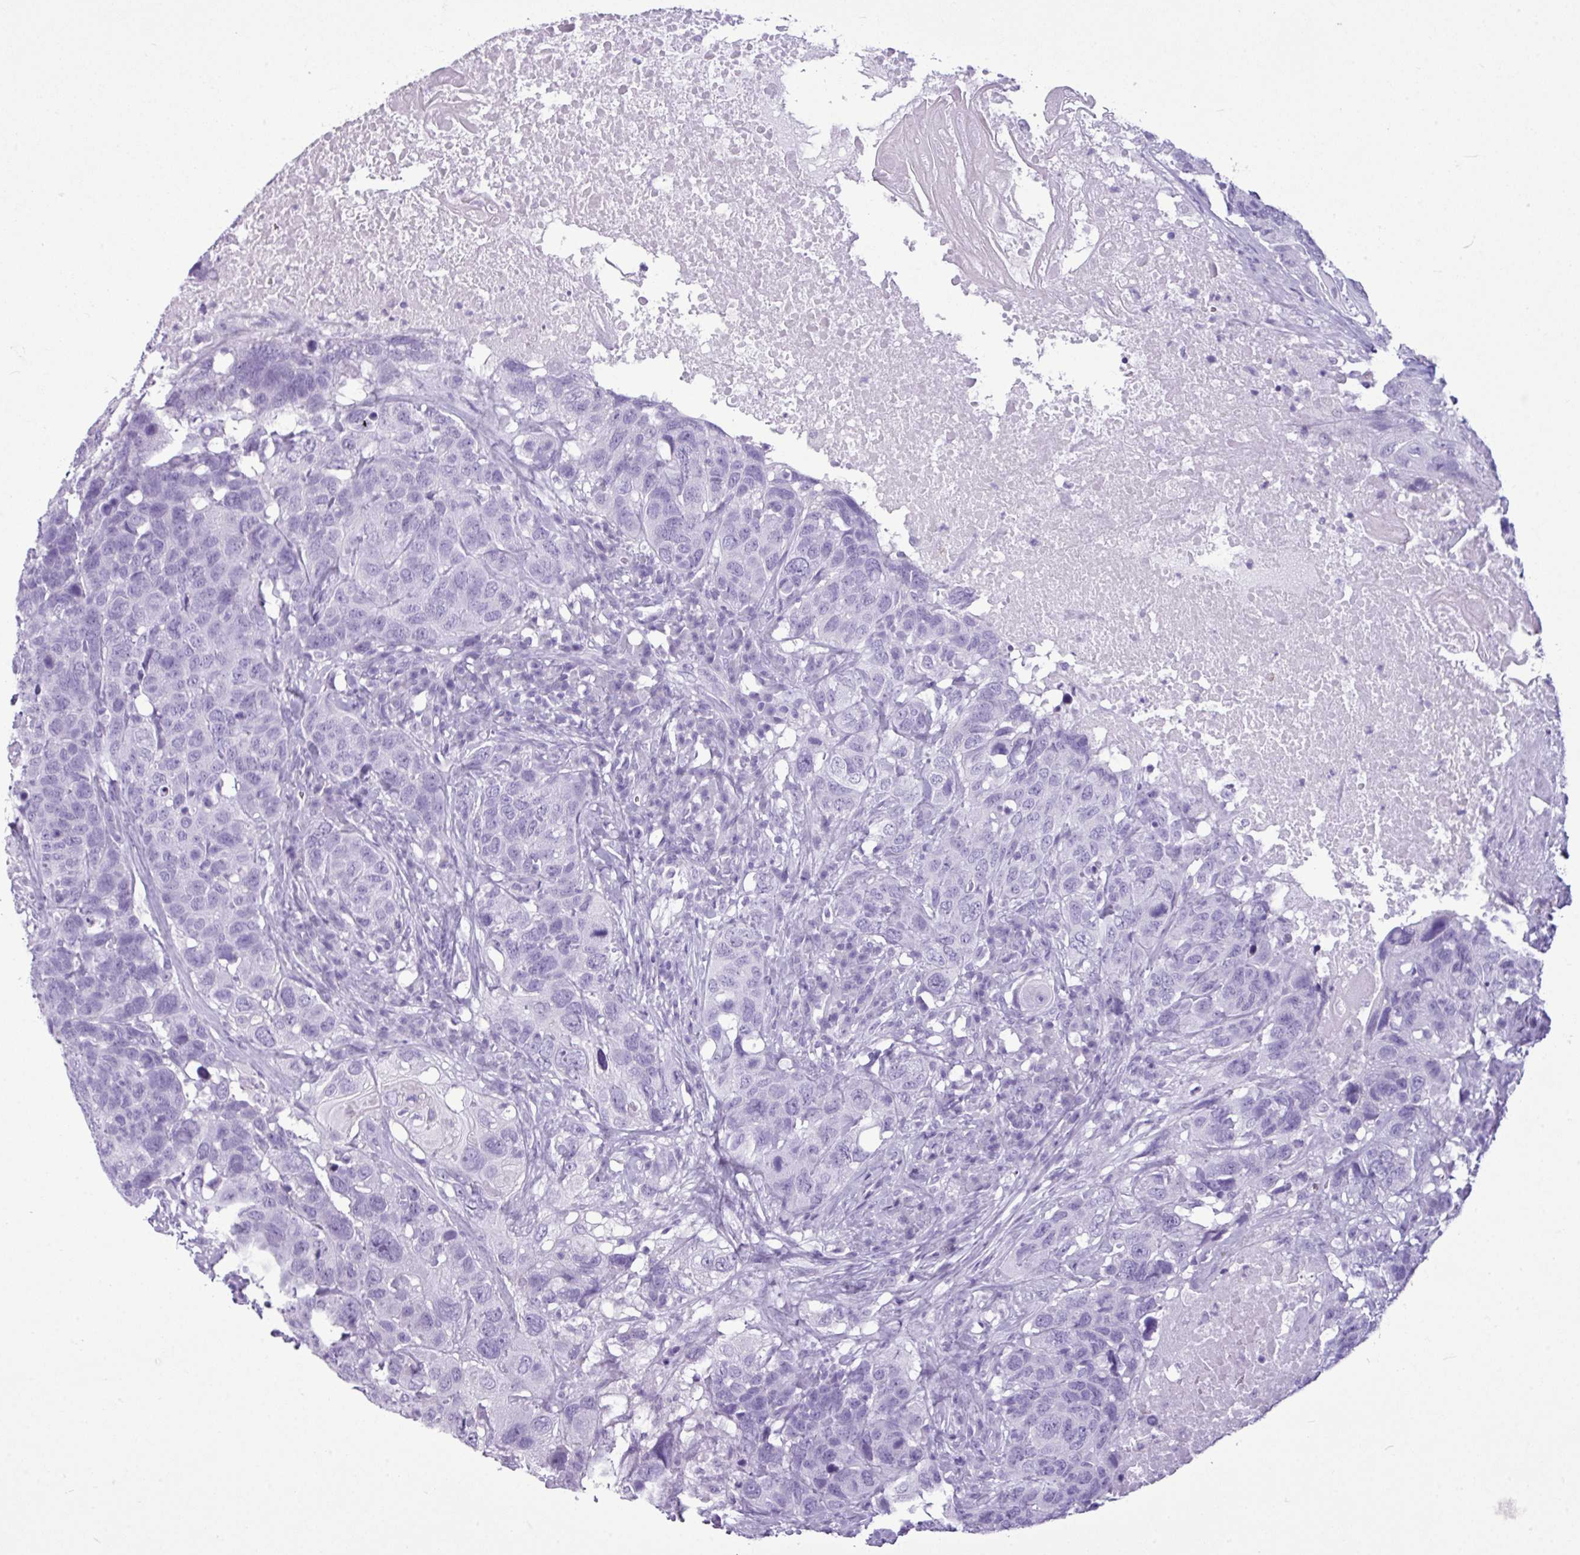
{"staining": {"intensity": "negative", "quantity": "none", "location": "none"}, "tissue": "head and neck cancer", "cell_type": "Tumor cells", "image_type": "cancer", "snomed": [{"axis": "morphology", "description": "Squamous cell carcinoma, NOS"}, {"axis": "topography", "description": "Head-Neck"}], "caption": "The histopathology image displays no staining of tumor cells in head and neck cancer (squamous cell carcinoma). (DAB IHC visualized using brightfield microscopy, high magnification).", "gene": "AMY1B", "patient": {"sex": "male", "age": 66}}